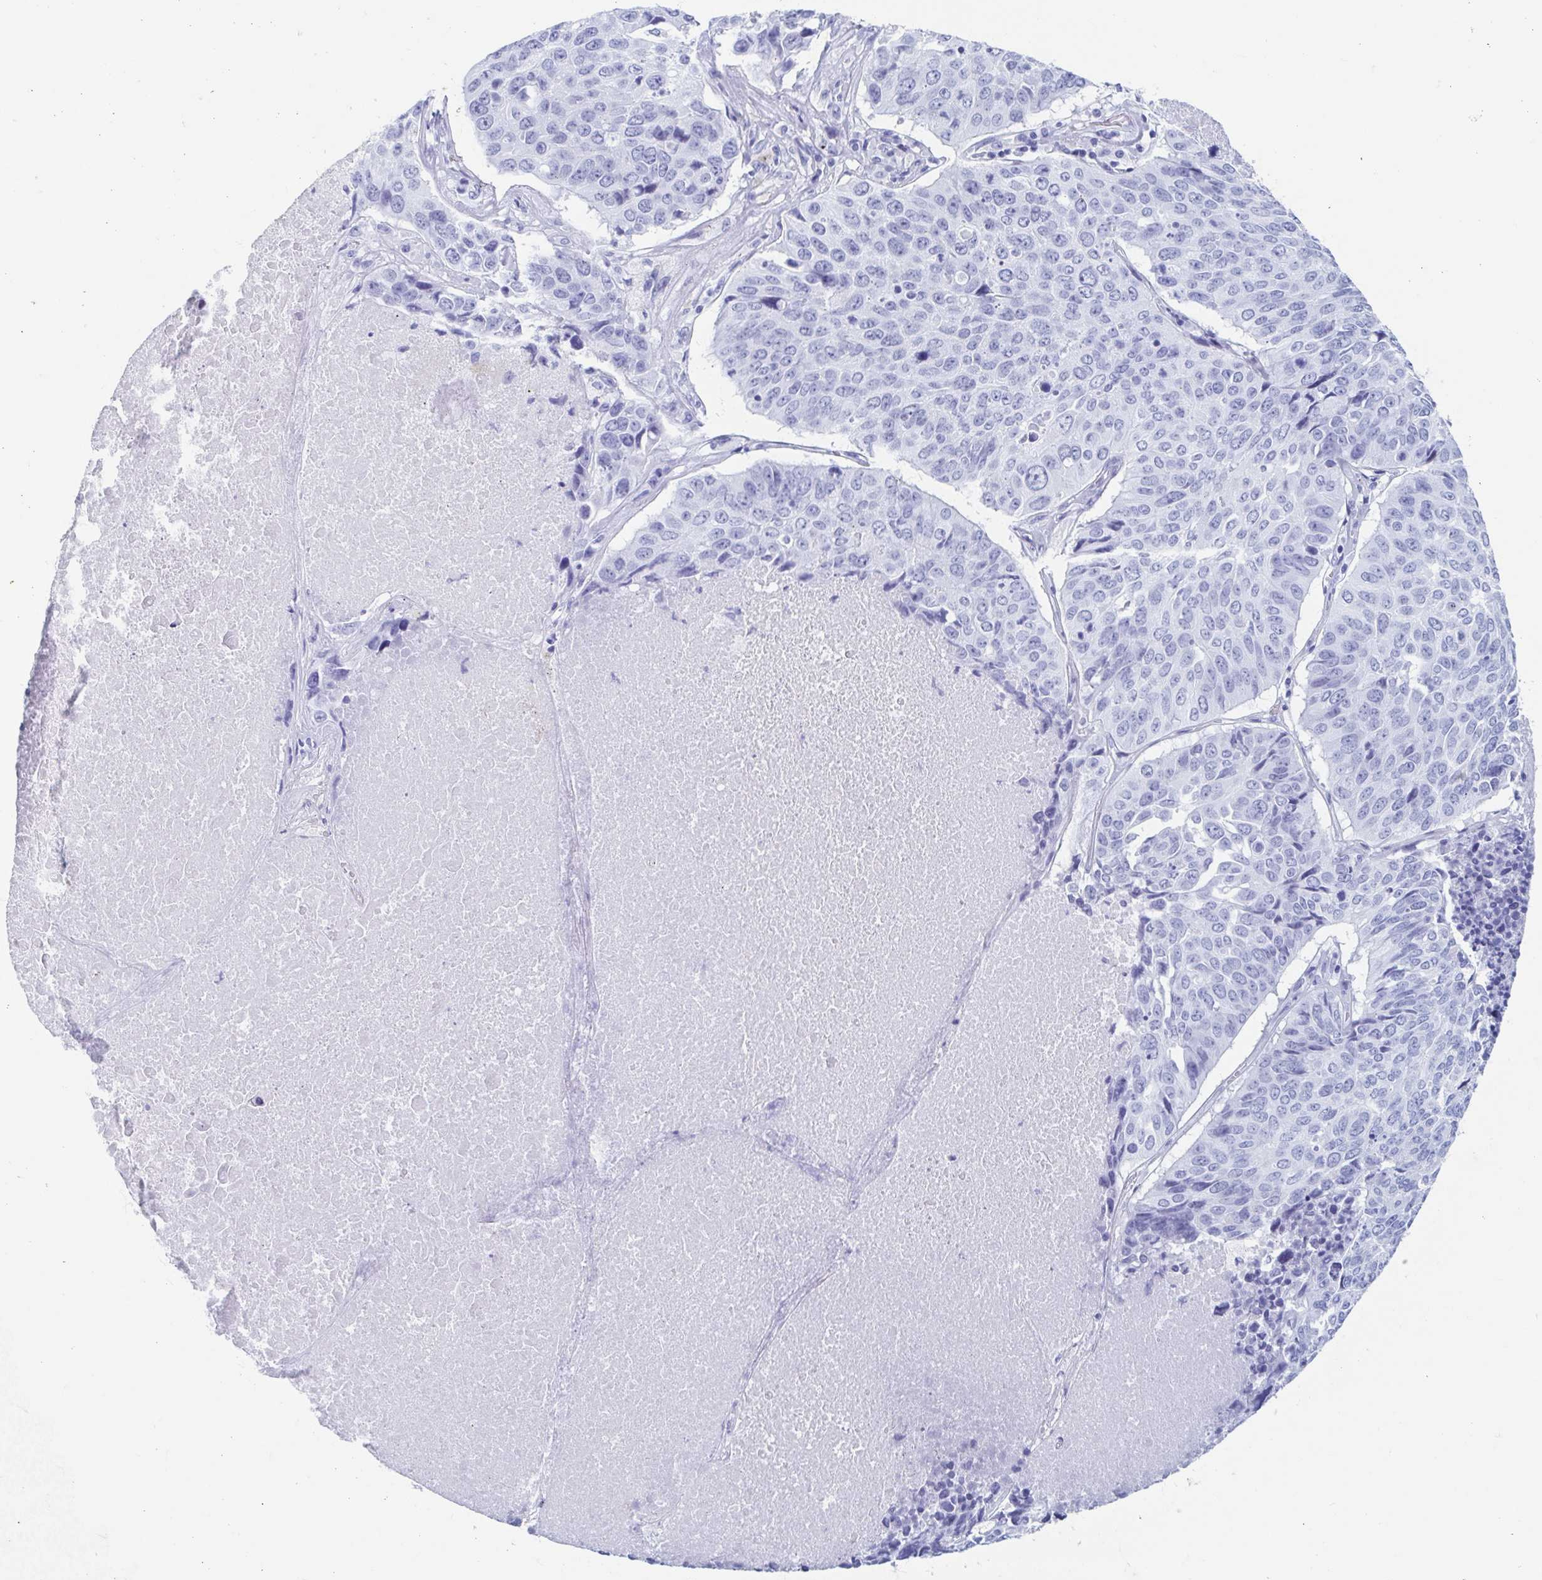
{"staining": {"intensity": "negative", "quantity": "none", "location": "none"}, "tissue": "lung cancer", "cell_type": "Tumor cells", "image_type": "cancer", "snomed": [{"axis": "morphology", "description": "Normal tissue, NOS"}, {"axis": "morphology", "description": "Squamous cell carcinoma, NOS"}, {"axis": "topography", "description": "Bronchus"}, {"axis": "topography", "description": "Lung"}], "caption": "The histopathology image shows no staining of tumor cells in lung cancer.", "gene": "HDGFL1", "patient": {"sex": "male", "age": 64}}